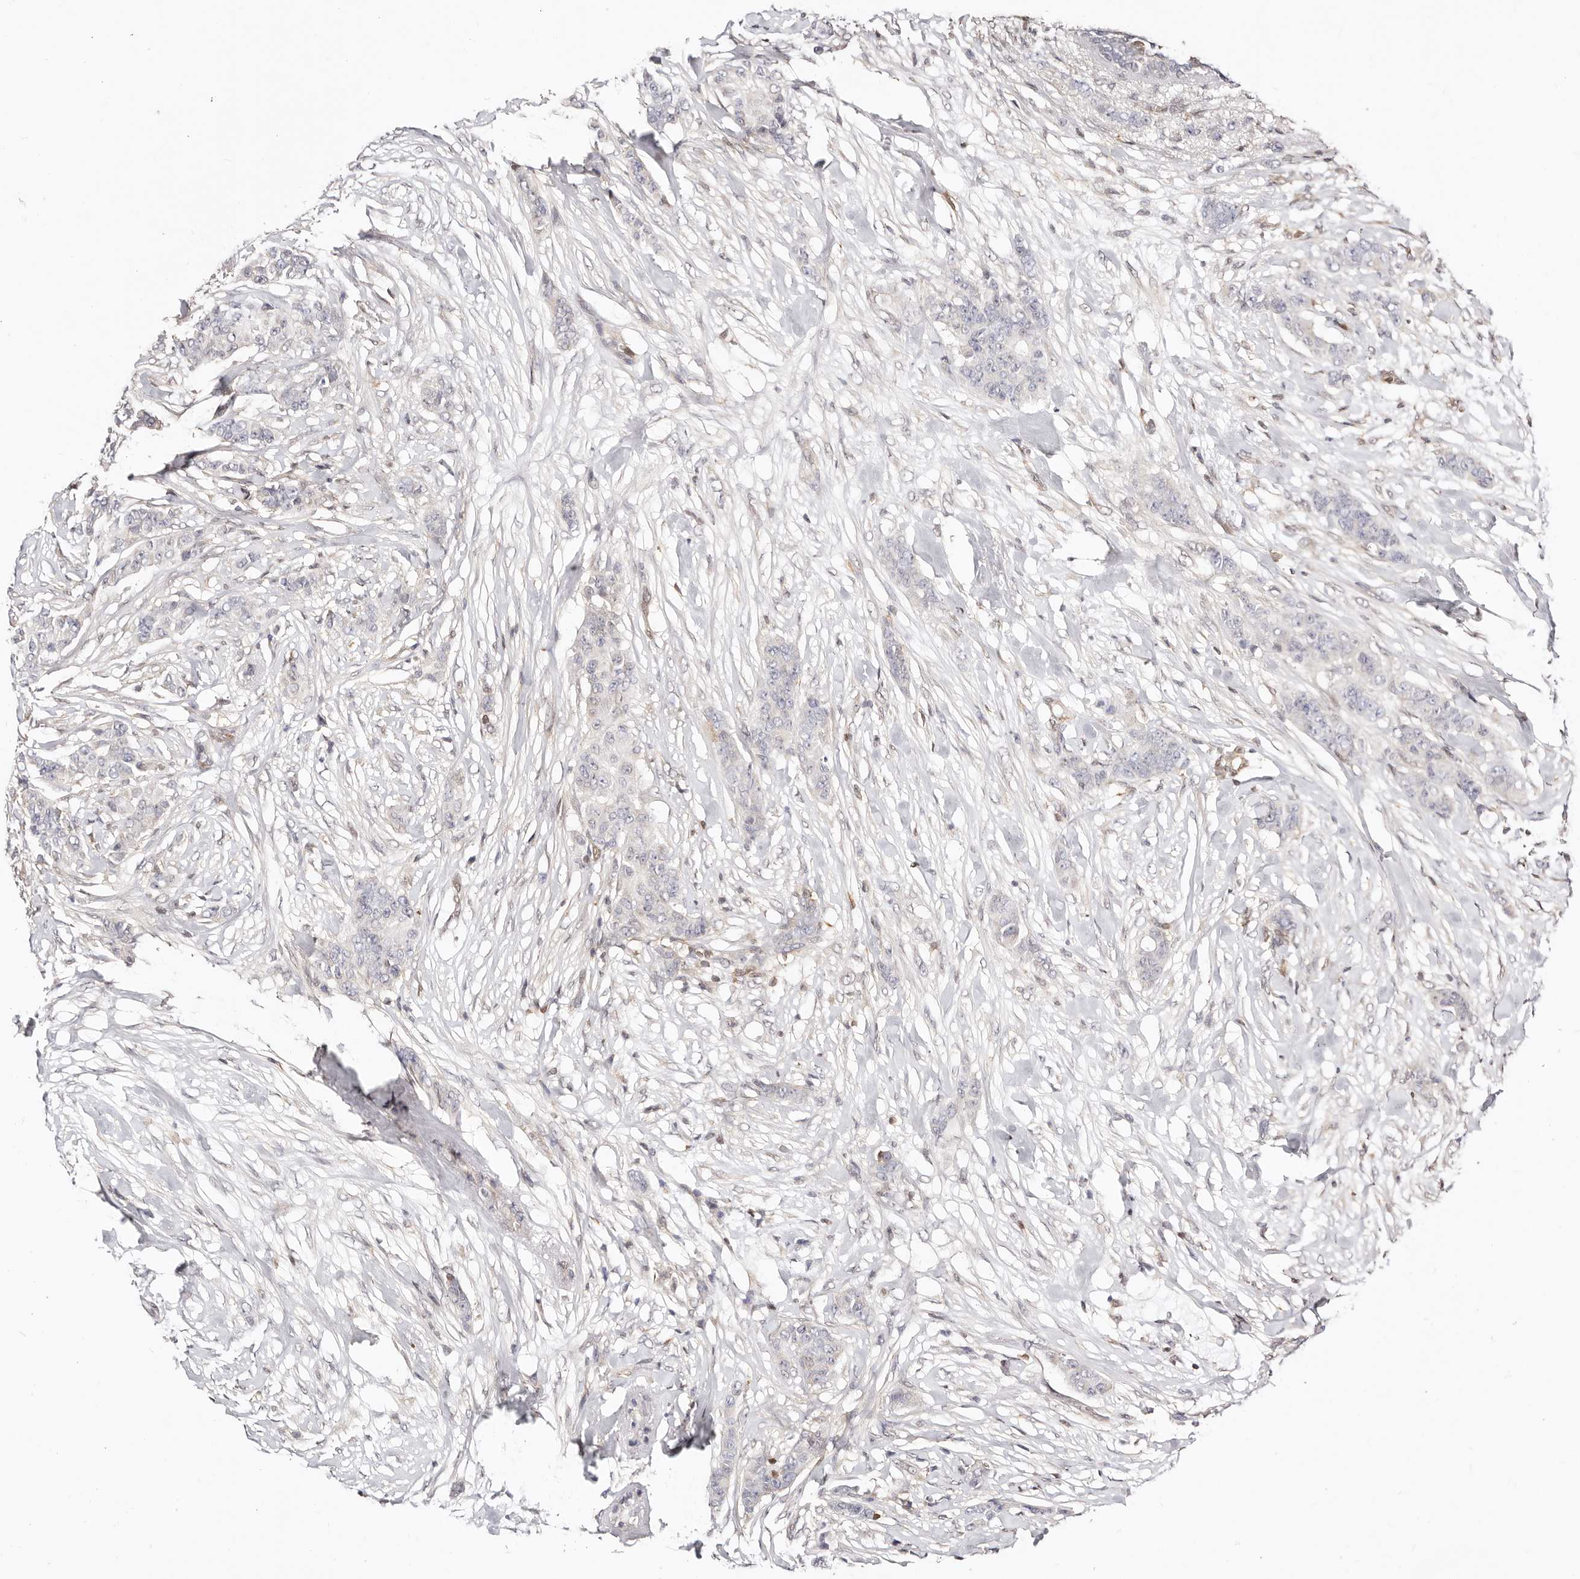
{"staining": {"intensity": "negative", "quantity": "none", "location": "none"}, "tissue": "breast cancer", "cell_type": "Tumor cells", "image_type": "cancer", "snomed": [{"axis": "morphology", "description": "Duct carcinoma"}, {"axis": "topography", "description": "Breast"}], "caption": "Immunohistochemistry micrograph of neoplastic tissue: human intraductal carcinoma (breast) stained with DAB (3,3'-diaminobenzidine) reveals no significant protein positivity in tumor cells.", "gene": "STAT5A", "patient": {"sex": "female", "age": 40}}